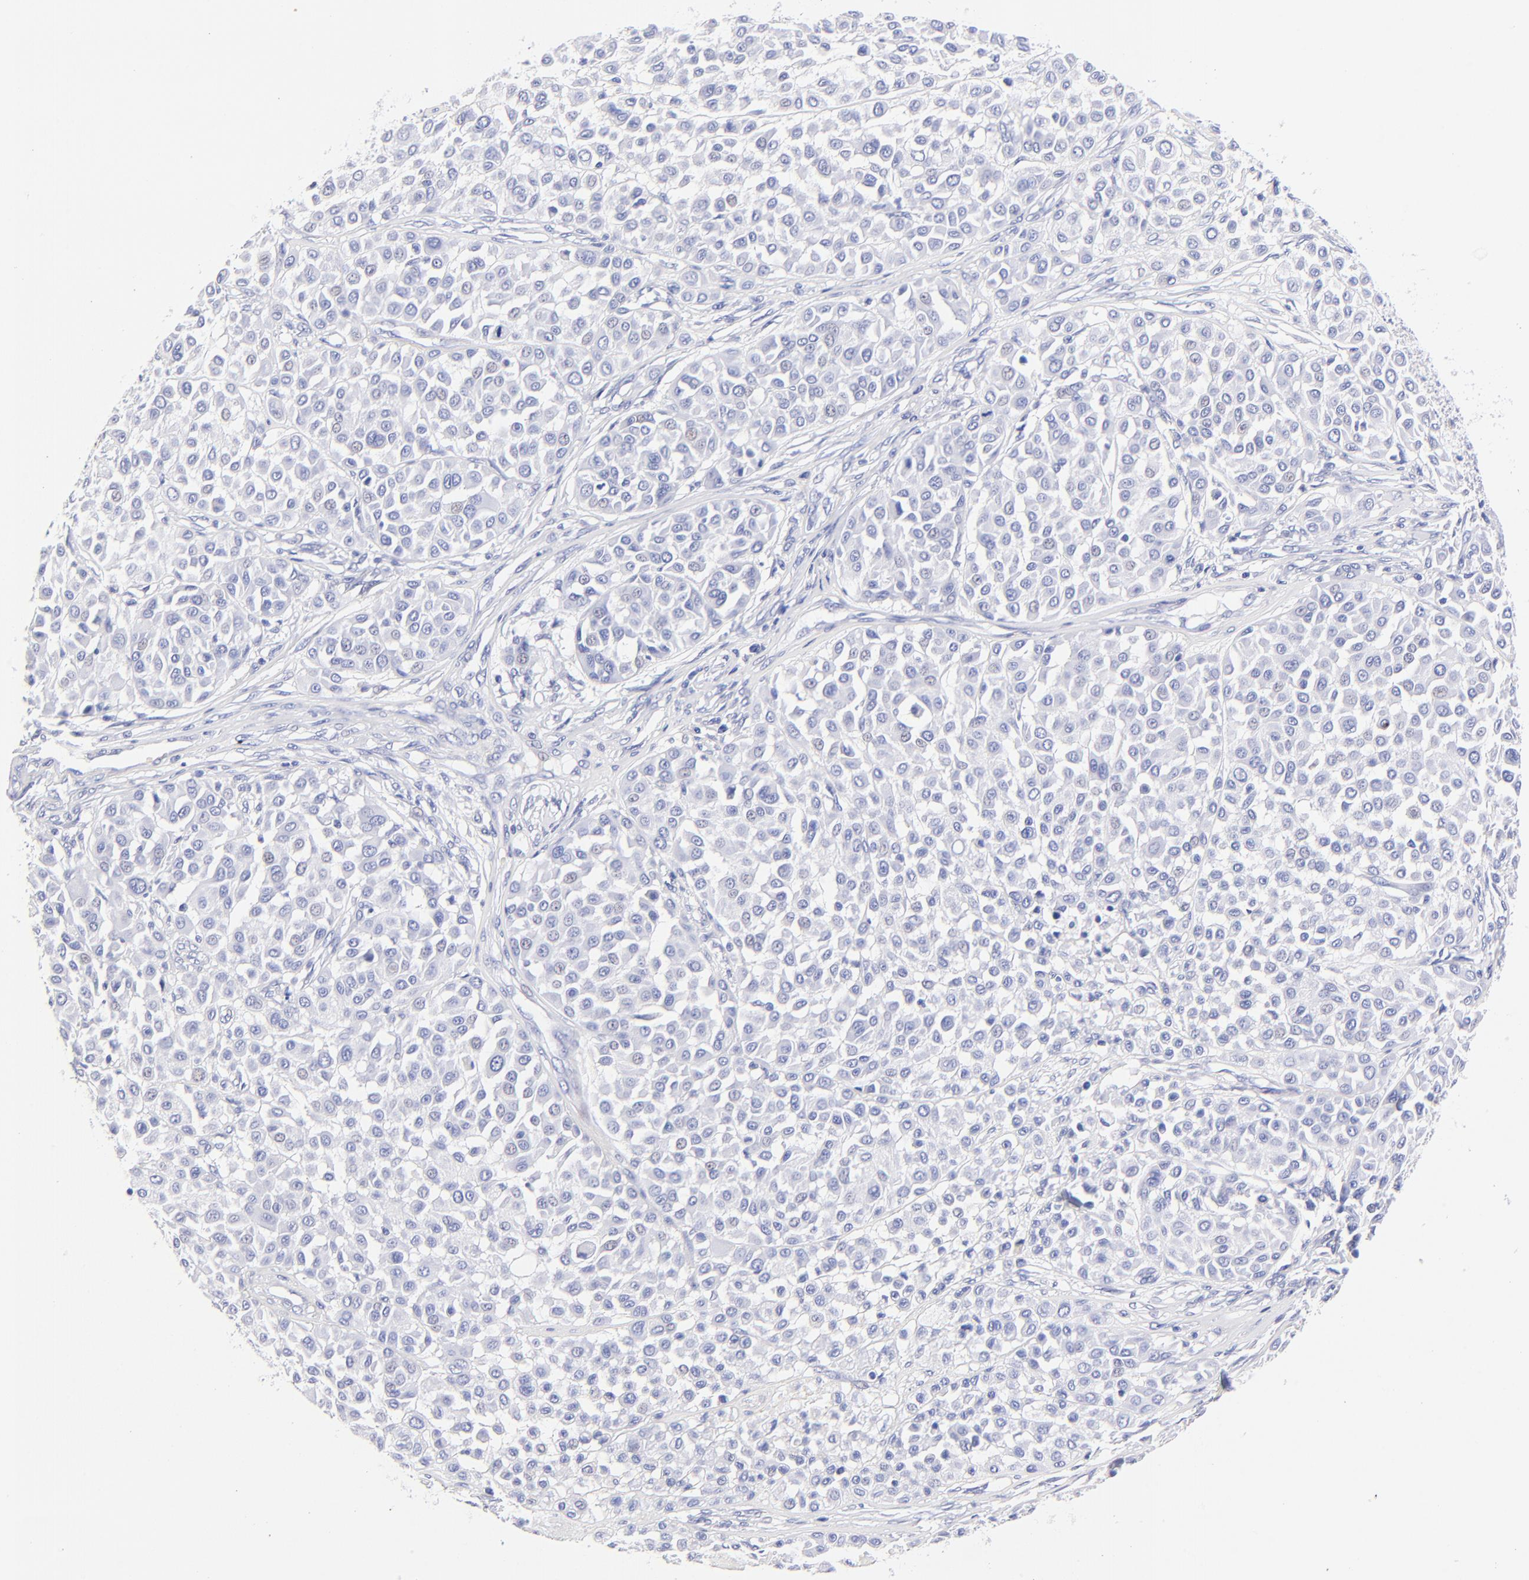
{"staining": {"intensity": "negative", "quantity": "none", "location": "none"}, "tissue": "melanoma", "cell_type": "Tumor cells", "image_type": "cancer", "snomed": [{"axis": "morphology", "description": "Malignant melanoma, Metastatic site"}, {"axis": "topography", "description": "Soft tissue"}], "caption": "High power microscopy histopathology image of an IHC histopathology image of malignant melanoma (metastatic site), revealing no significant positivity in tumor cells. The staining is performed using DAB (3,3'-diaminobenzidine) brown chromogen with nuclei counter-stained in using hematoxylin.", "gene": "HORMAD2", "patient": {"sex": "male", "age": 41}}